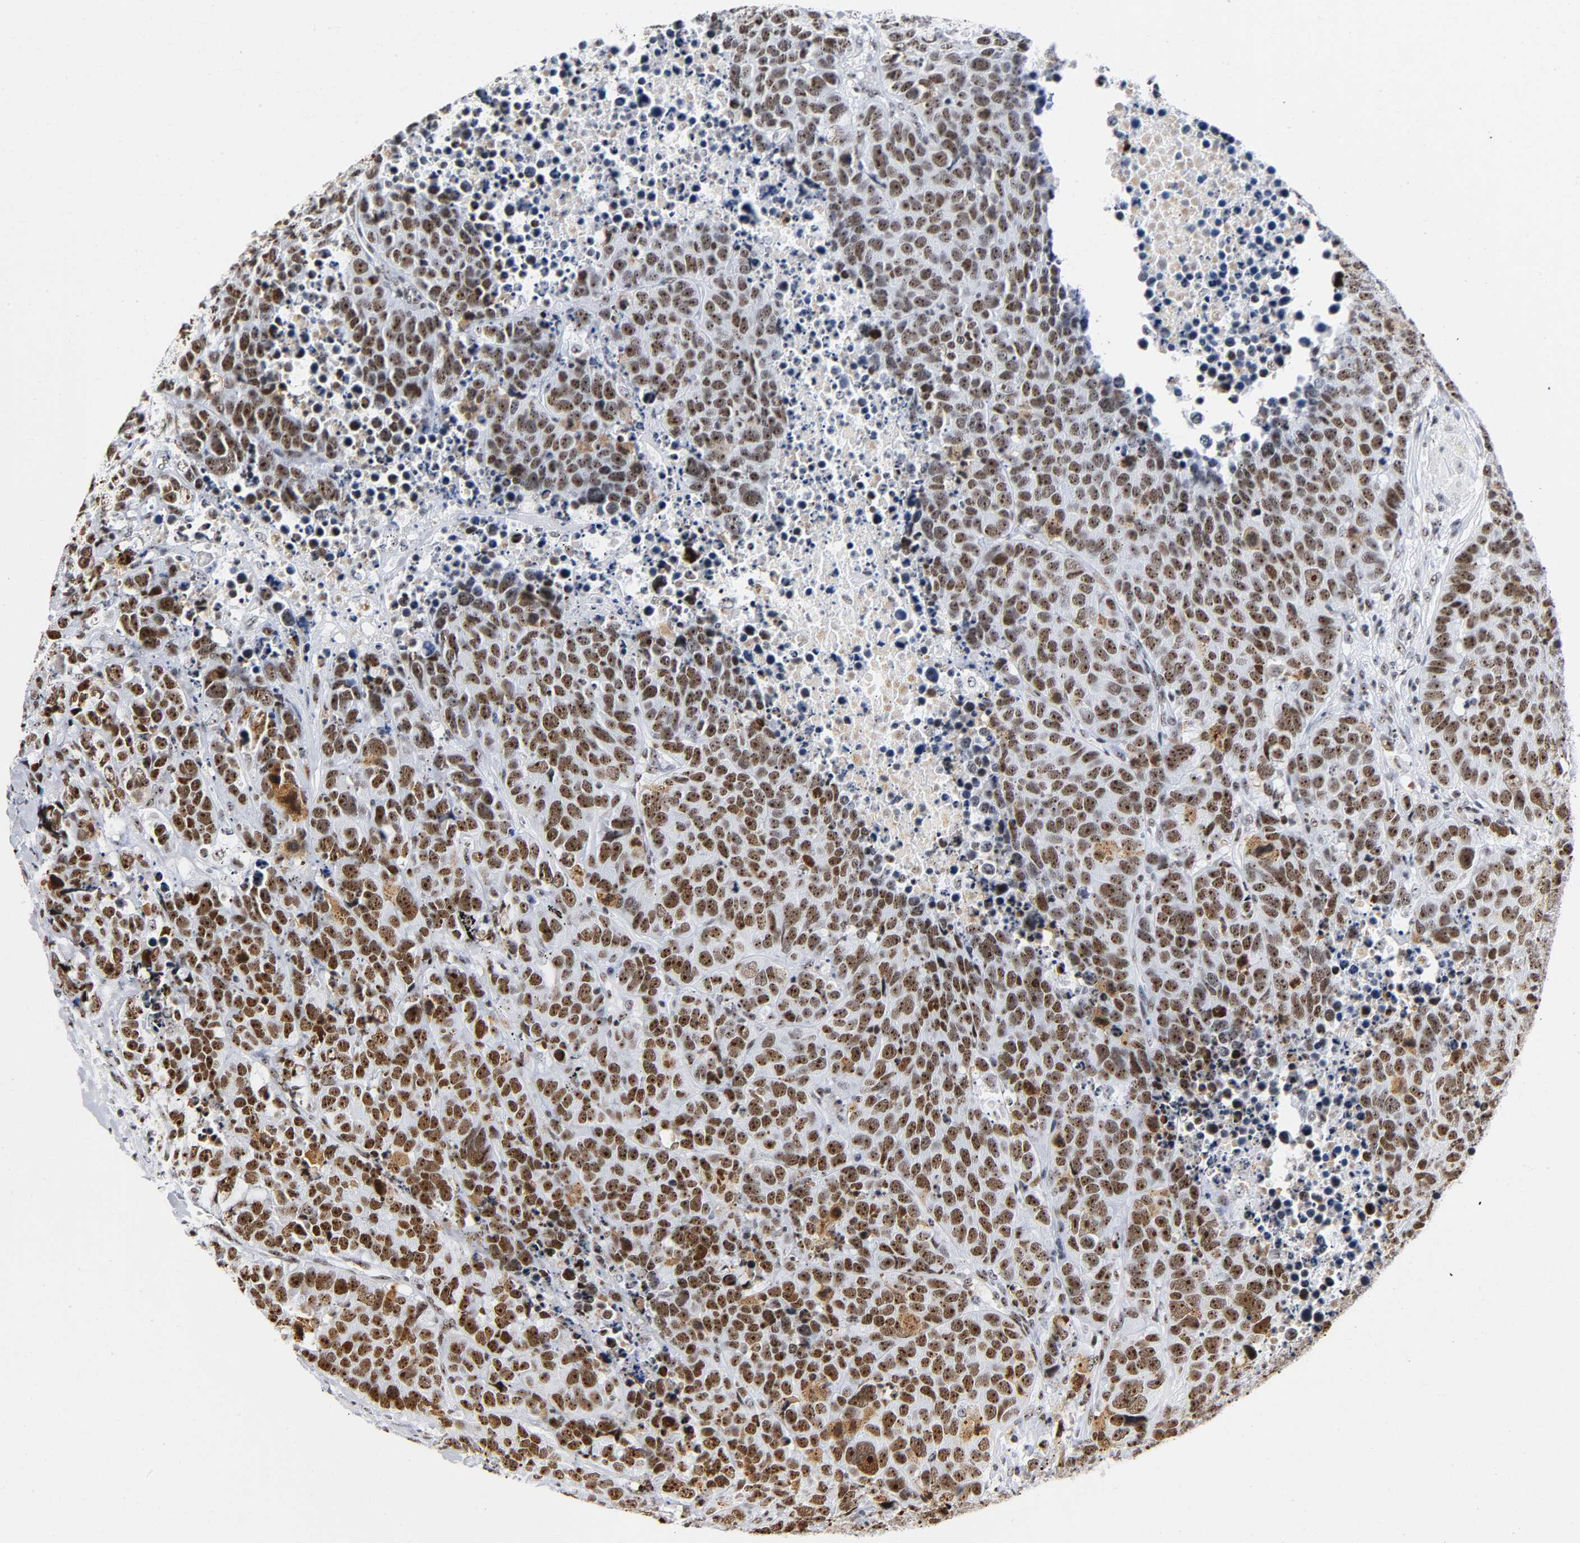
{"staining": {"intensity": "strong", "quantity": ">75%", "location": "nuclear"}, "tissue": "carcinoid", "cell_type": "Tumor cells", "image_type": "cancer", "snomed": [{"axis": "morphology", "description": "Carcinoid, malignant, NOS"}, {"axis": "topography", "description": "Lung"}], "caption": "This photomicrograph reveals carcinoid stained with immunohistochemistry to label a protein in brown. The nuclear of tumor cells show strong positivity for the protein. Nuclei are counter-stained blue.", "gene": "UBTF", "patient": {"sex": "male", "age": 60}}